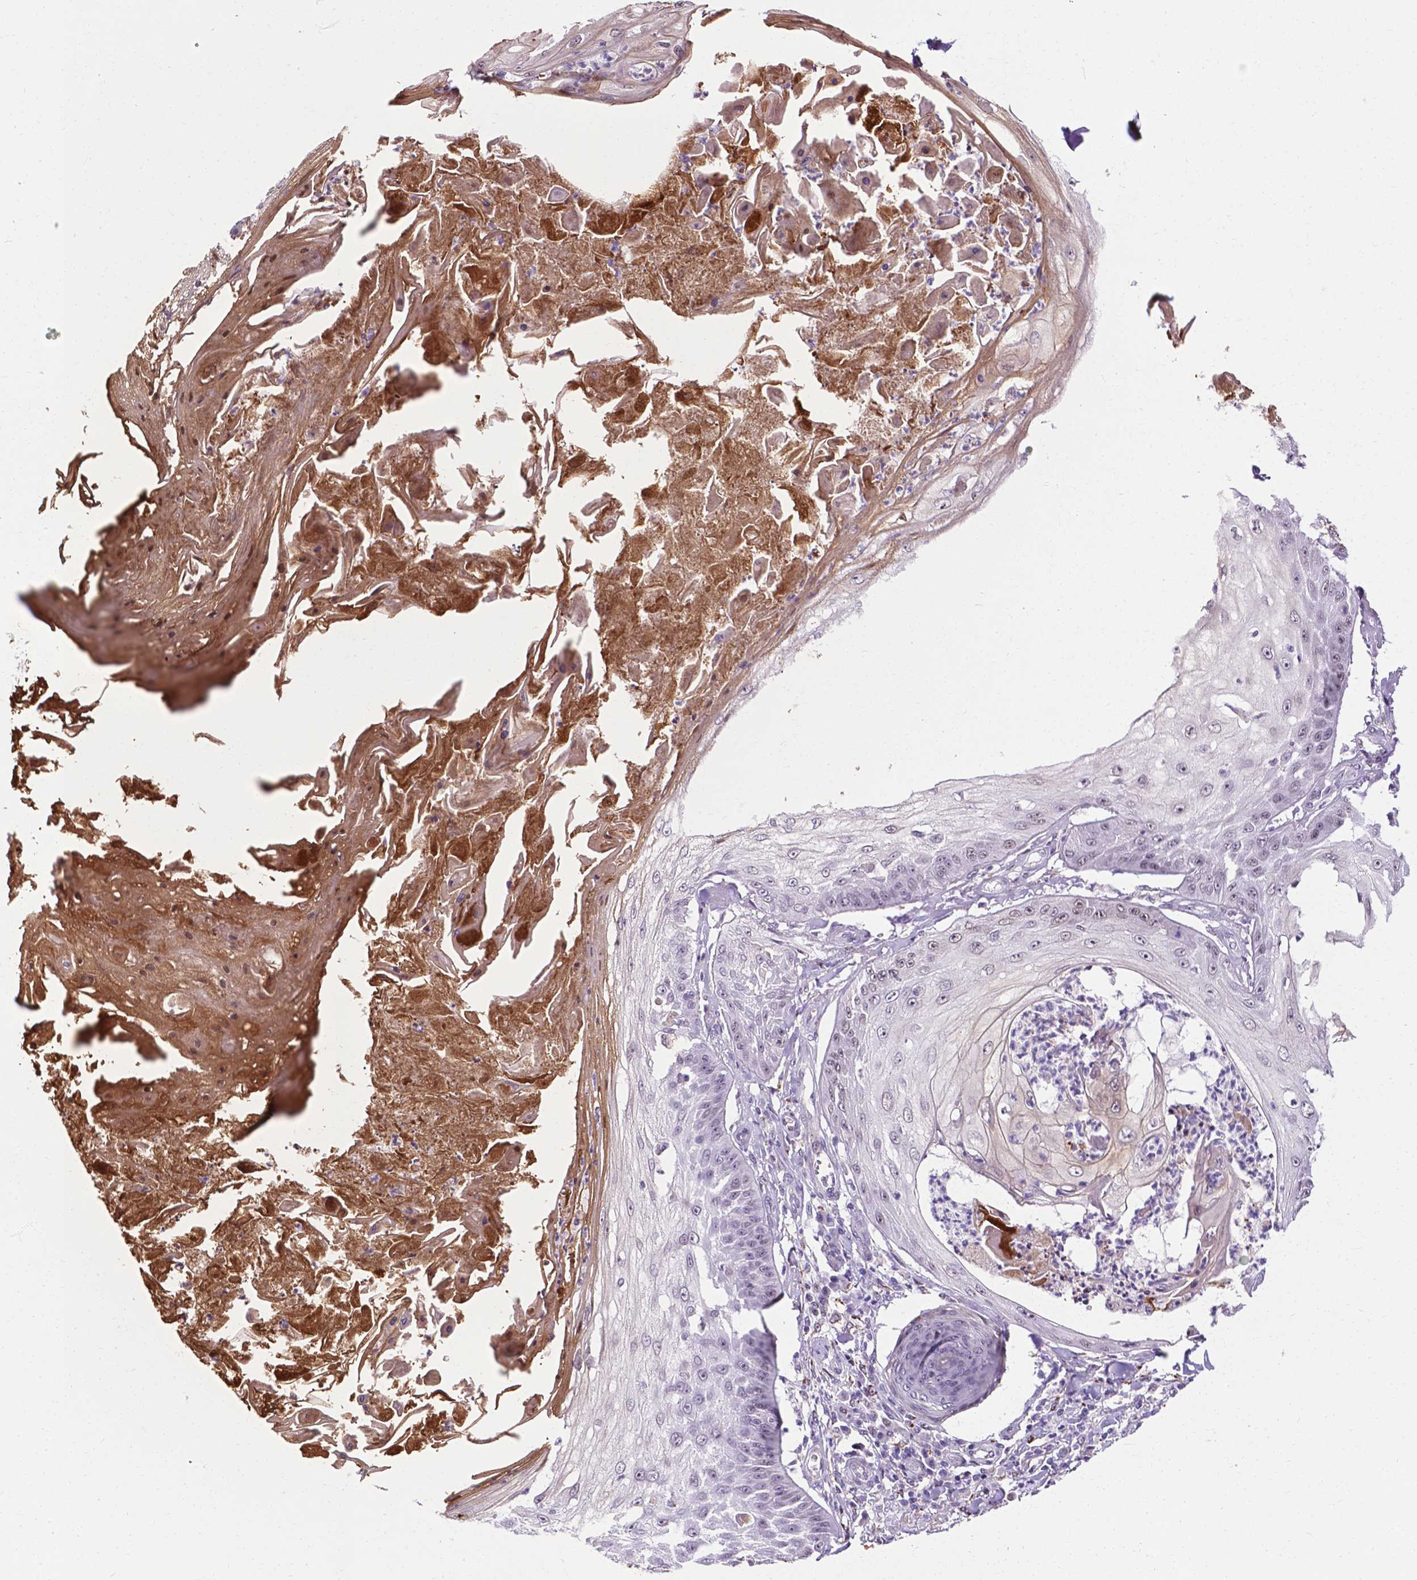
{"staining": {"intensity": "negative", "quantity": "none", "location": "none"}, "tissue": "skin cancer", "cell_type": "Tumor cells", "image_type": "cancer", "snomed": [{"axis": "morphology", "description": "Squamous cell carcinoma, NOS"}, {"axis": "topography", "description": "Skin"}], "caption": "Immunohistochemistry of skin squamous cell carcinoma reveals no positivity in tumor cells.", "gene": "SMAD3", "patient": {"sex": "male", "age": 70}}